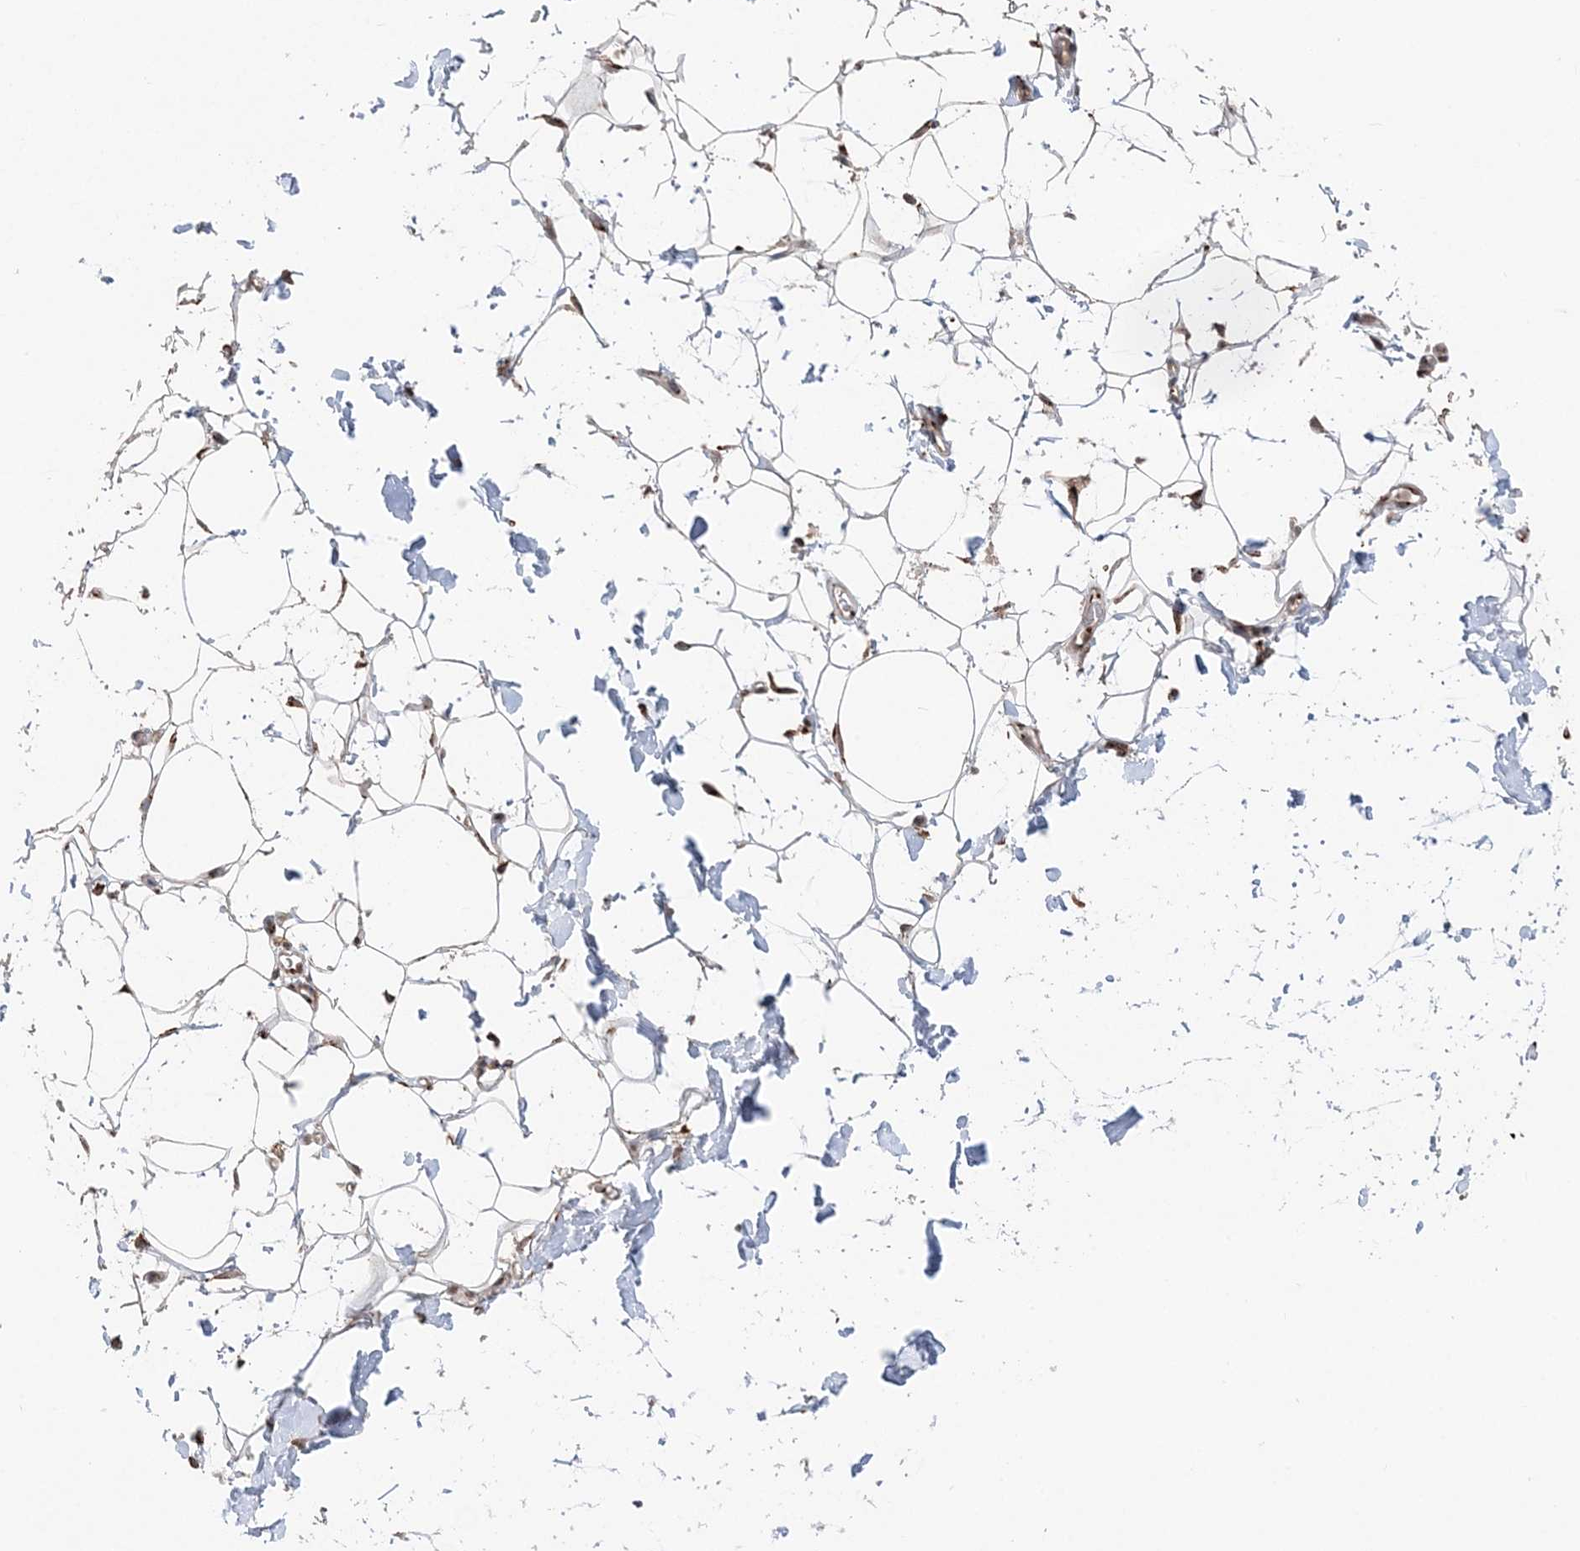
{"staining": {"intensity": "moderate", "quantity": "25%-75%", "location": "nuclear"}, "tissue": "adipose tissue", "cell_type": "Adipocytes", "image_type": "normal", "snomed": [{"axis": "morphology", "description": "Normal tissue, NOS"}, {"axis": "topography", "description": "Breast"}], "caption": "Immunohistochemical staining of normal adipose tissue displays medium levels of moderate nuclear expression in approximately 25%-75% of adipocytes.", "gene": "TMED10", "patient": {"sex": "female", "age": 26}}